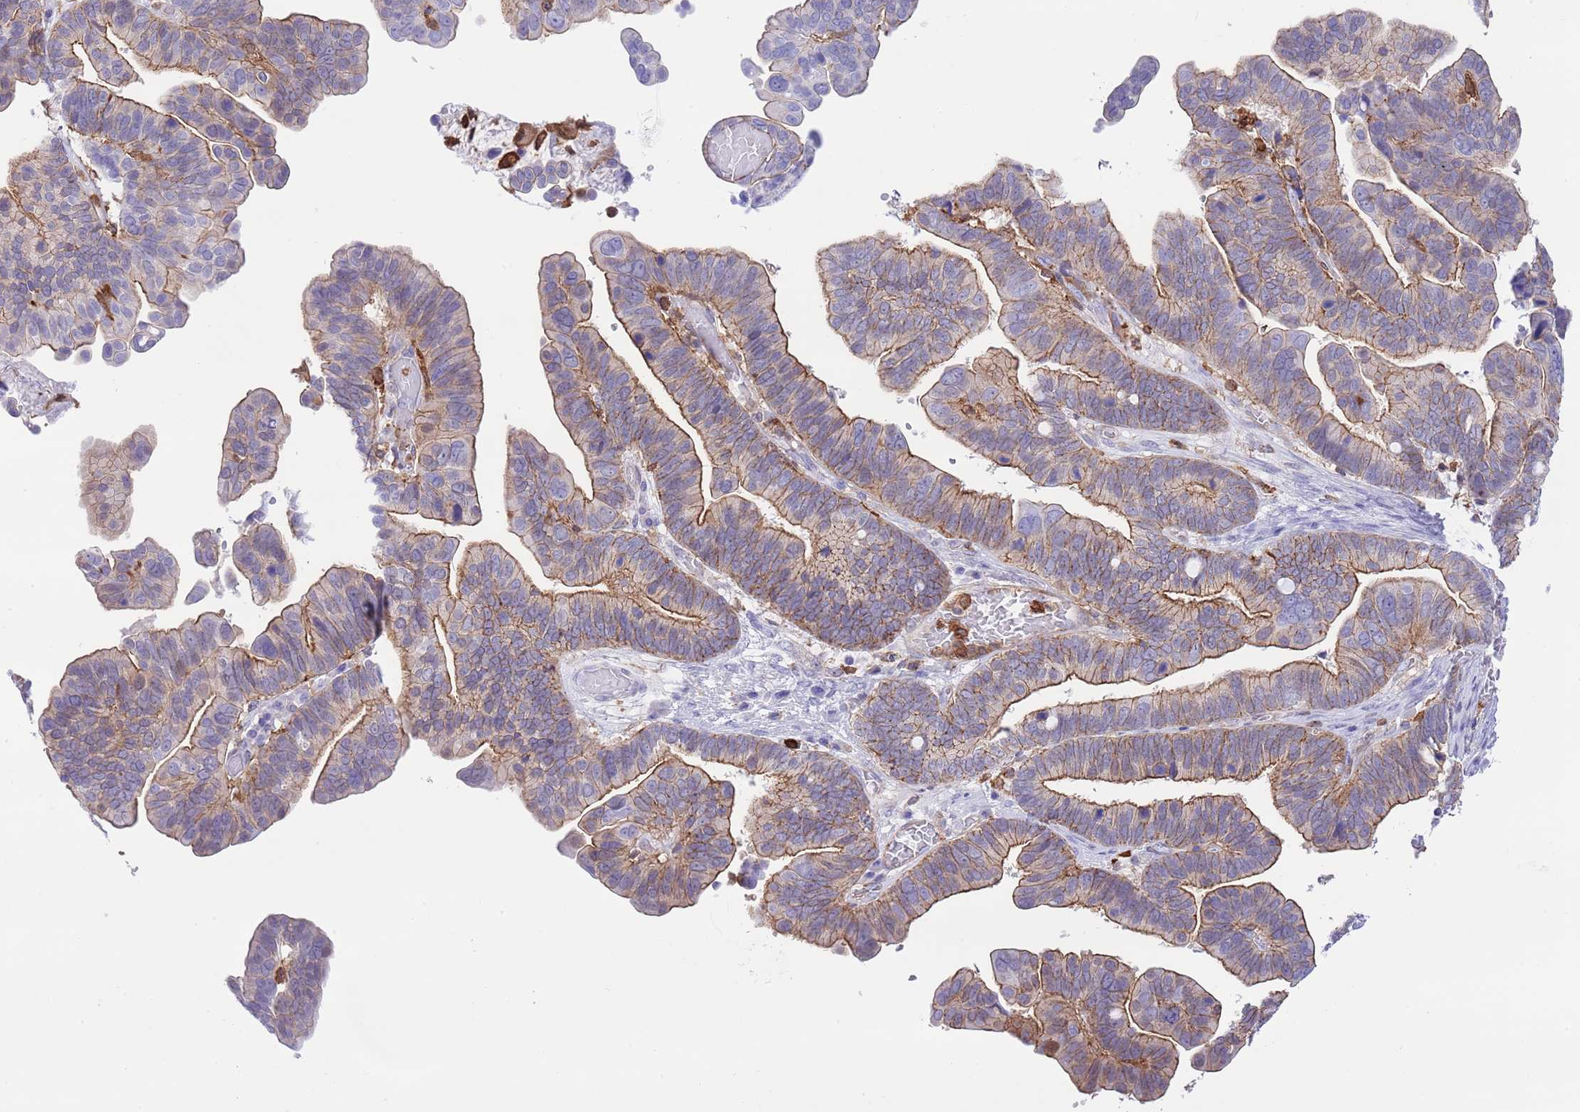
{"staining": {"intensity": "moderate", "quantity": "25%-75%", "location": "cytoplasmic/membranous"}, "tissue": "ovarian cancer", "cell_type": "Tumor cells", "image_type": "cancer", "snomed": [{"axis": "morphology", "description": "Cystadenocarcinoma, serous, NOS"}, {"axis": "topography", "description": "Ovary"}], "caption": "A photomicrograph of ovarian cancer (serous cystadenocarcinoma) stained for a protein reveals moderate cytoplasmic/membranous brown staining in tumor cells.", "gene": "EFHD2", "patient": {"sex": "female", "age": 56}}